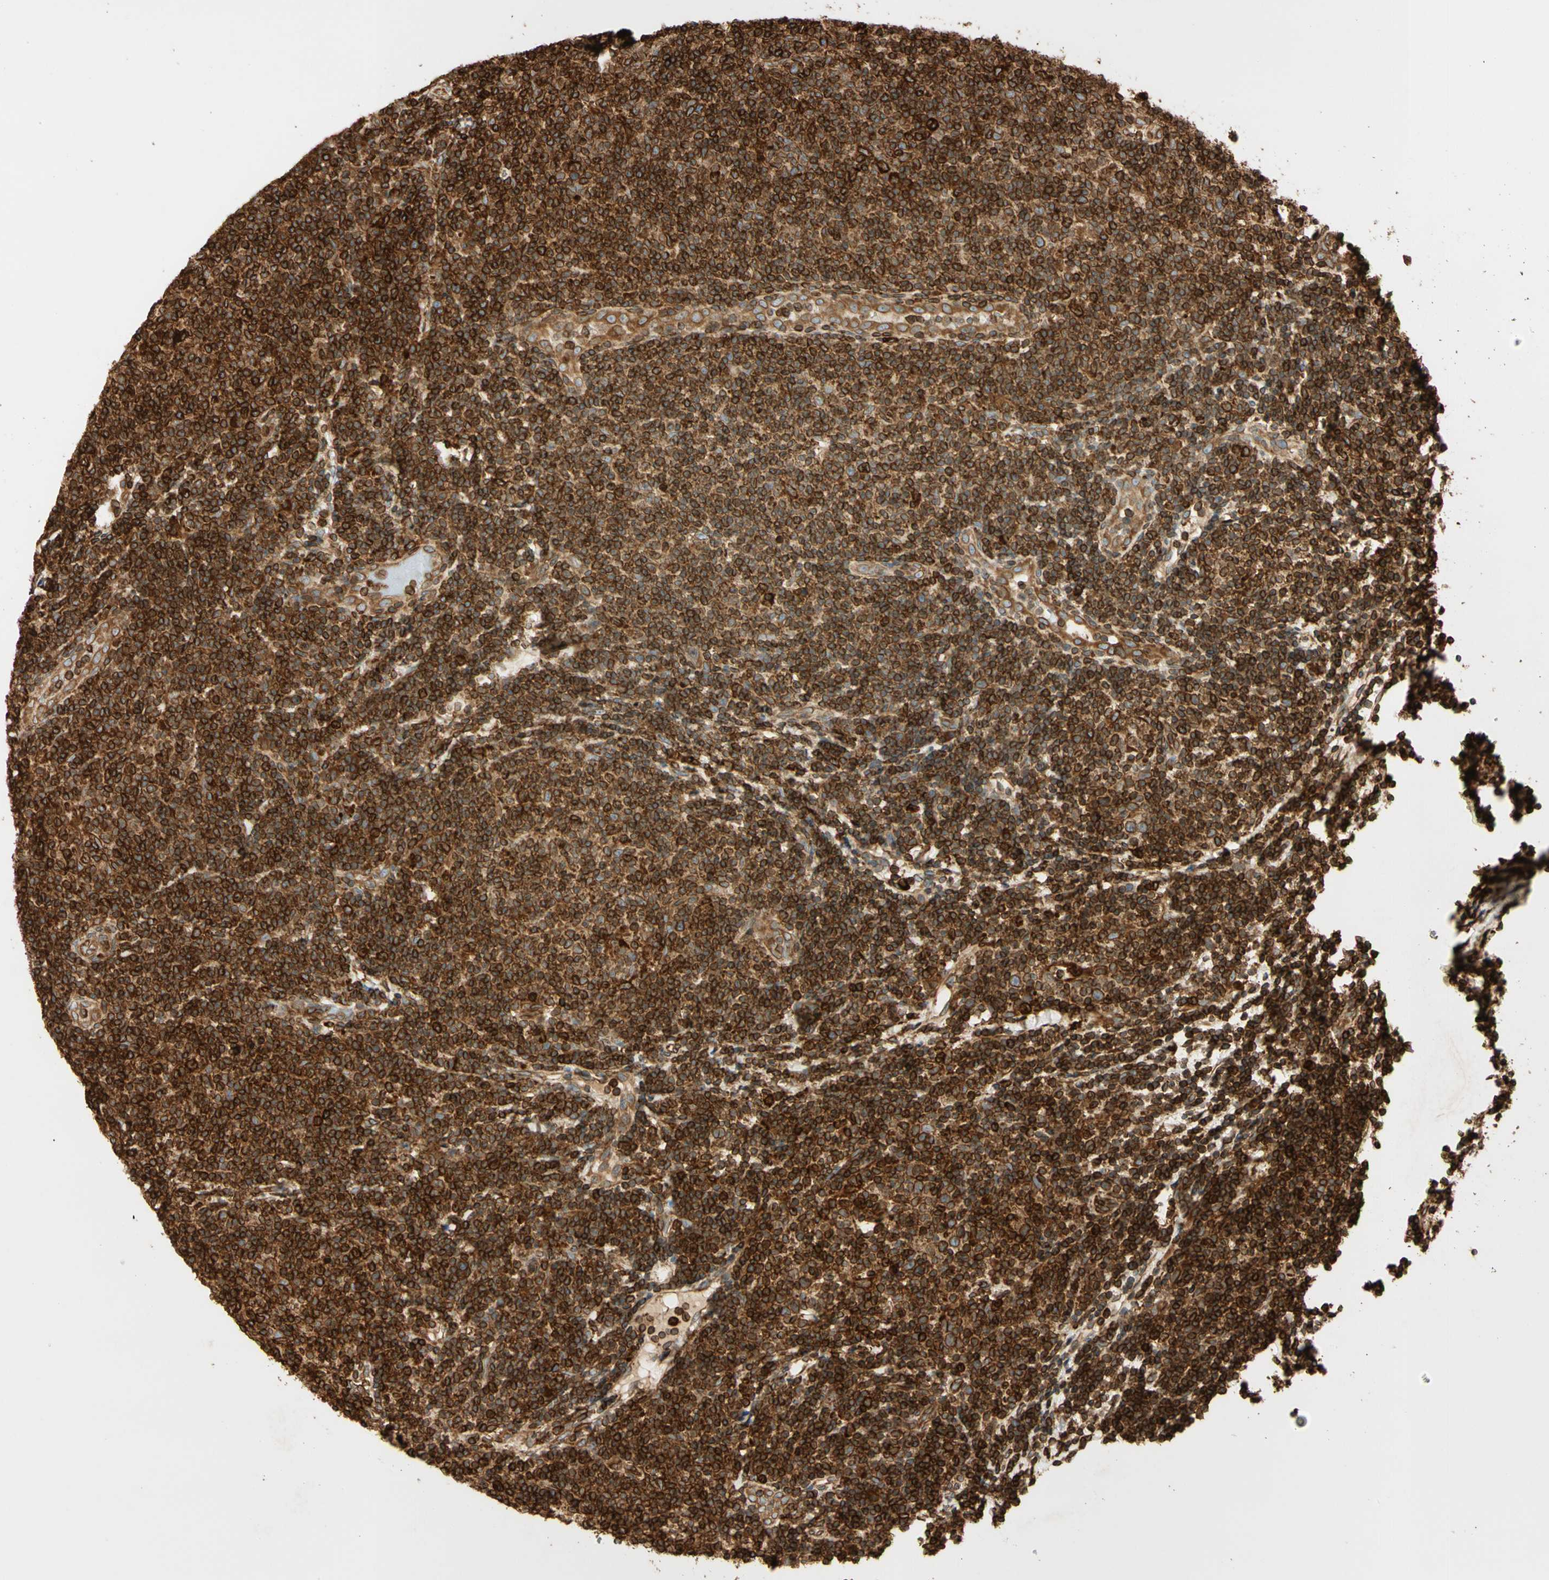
{"staining": {"intensity": "strong", "quantity": ">75%", "location": "cytoplasmic/membranous"}, "tissue": "lymphoma", "cell_type": "Tumor cells", "image_type": "cancer", "snomed": [{"axis": "morphology", "description": "Malignant lymphoma, non-Hodgkin's type, Low grade"}, {"axis": "topography", "description": "Lymph node"}], "caption": "About >75% of tumor cells in lymphoma display strong cytoplasmic/membranous protein positivity as visualized by brown immunohistochemical staining.", "gene": "TAPBP", "patient": {"sex": "male", "age": 83}}